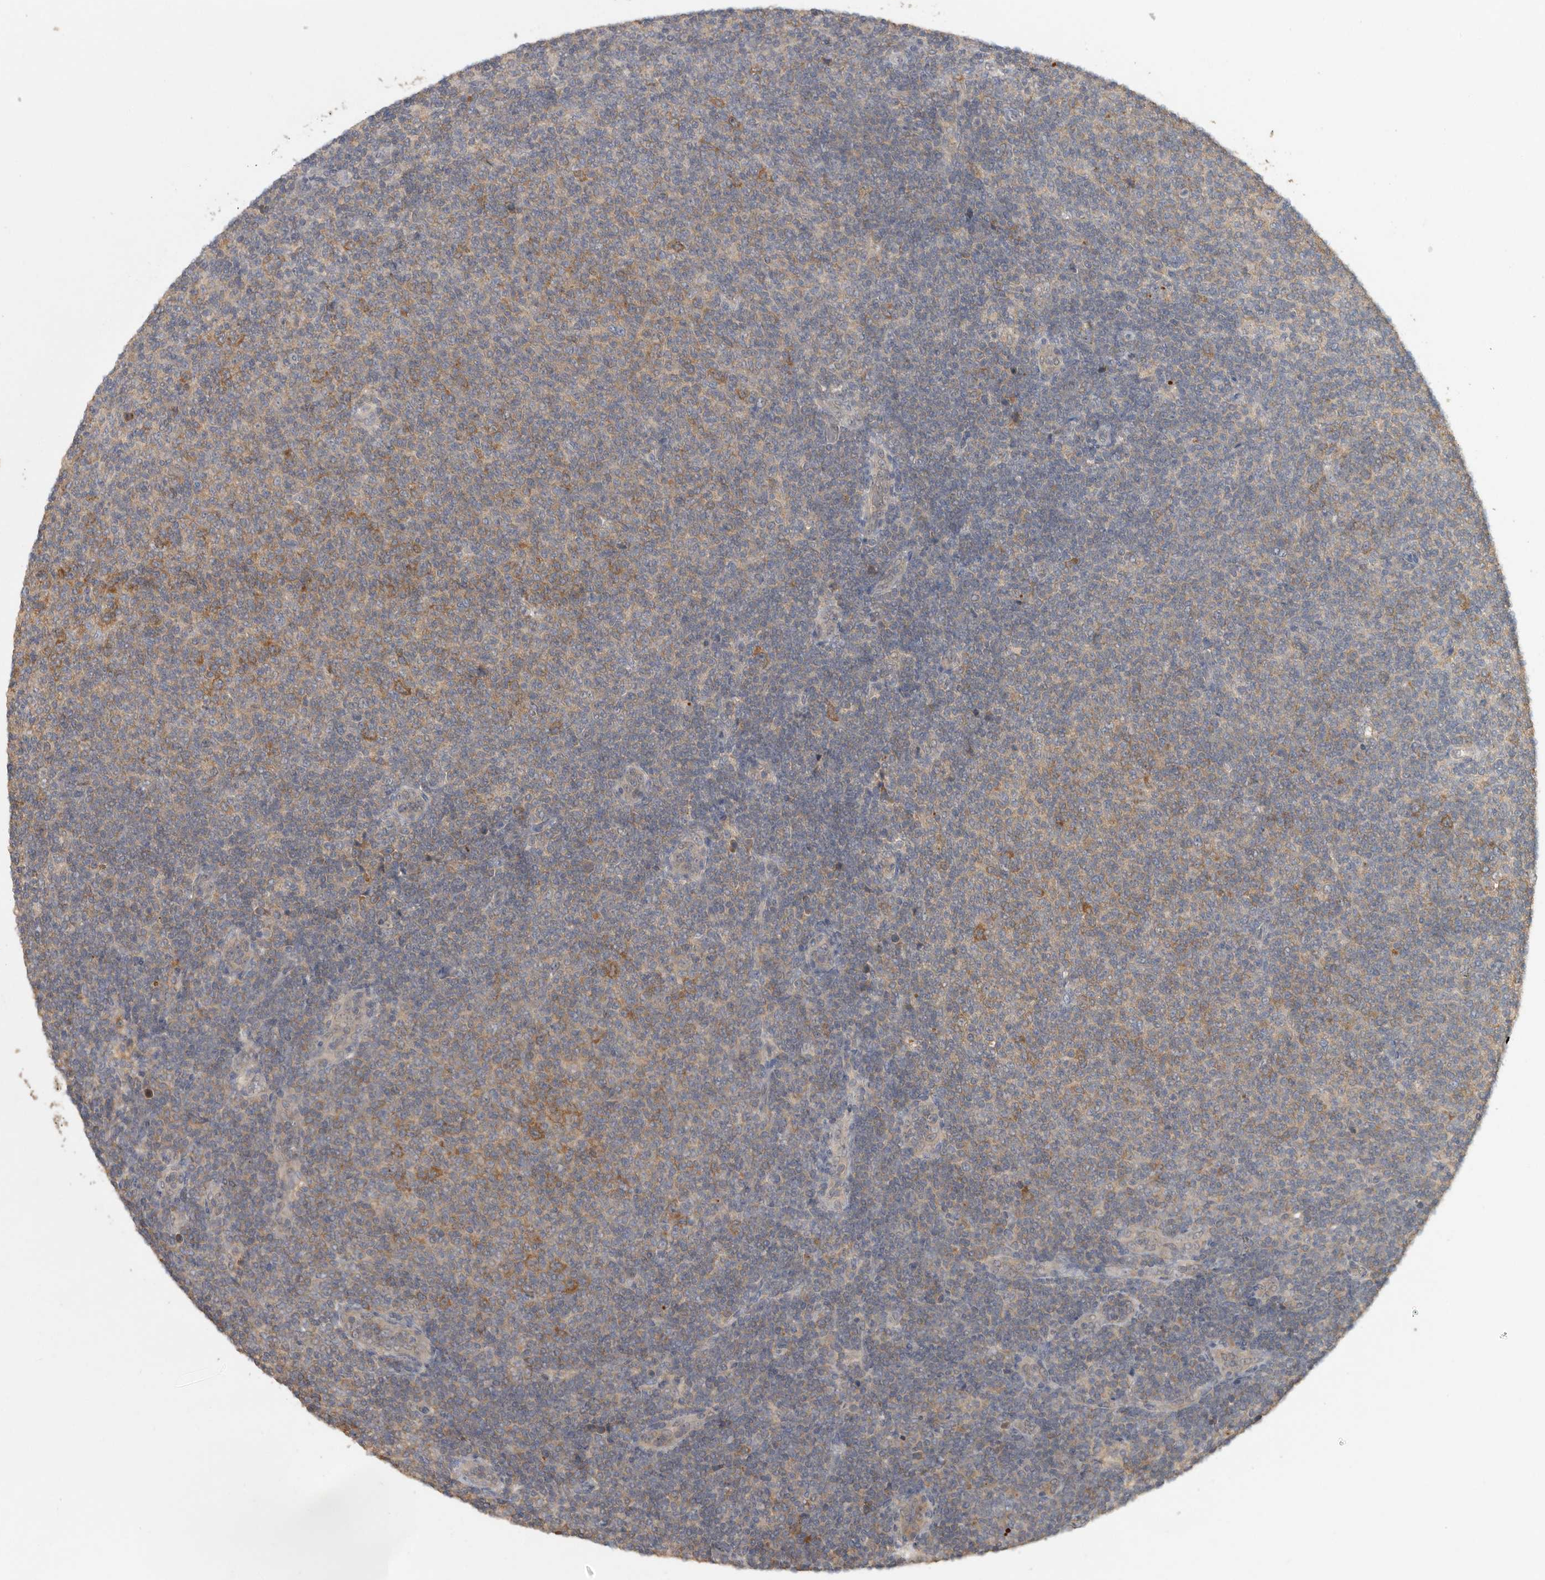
{"staining": {"intensity": "moderate", "quantity": "<25%", "location": "cytoplasmic/membranous"}, "tissue": "lymphoma", "cell_type": "Tumor cells", "image_type": "cancer", "snomed": [{"axis": "morphology", "description": "Malignant lymphoma, non-Hodgkin's type, Low grade"}, {"axis": "topography", "description": "Lymph node"}], "caption": "About <25% of tumor cells in human lymphoma demonstrate moderate cytoplasmic/membranous protein expression as visualized by brown immunohistochemical staining.", "gene": "CCT8", "patient": {"sex": "male", "age": 66}}